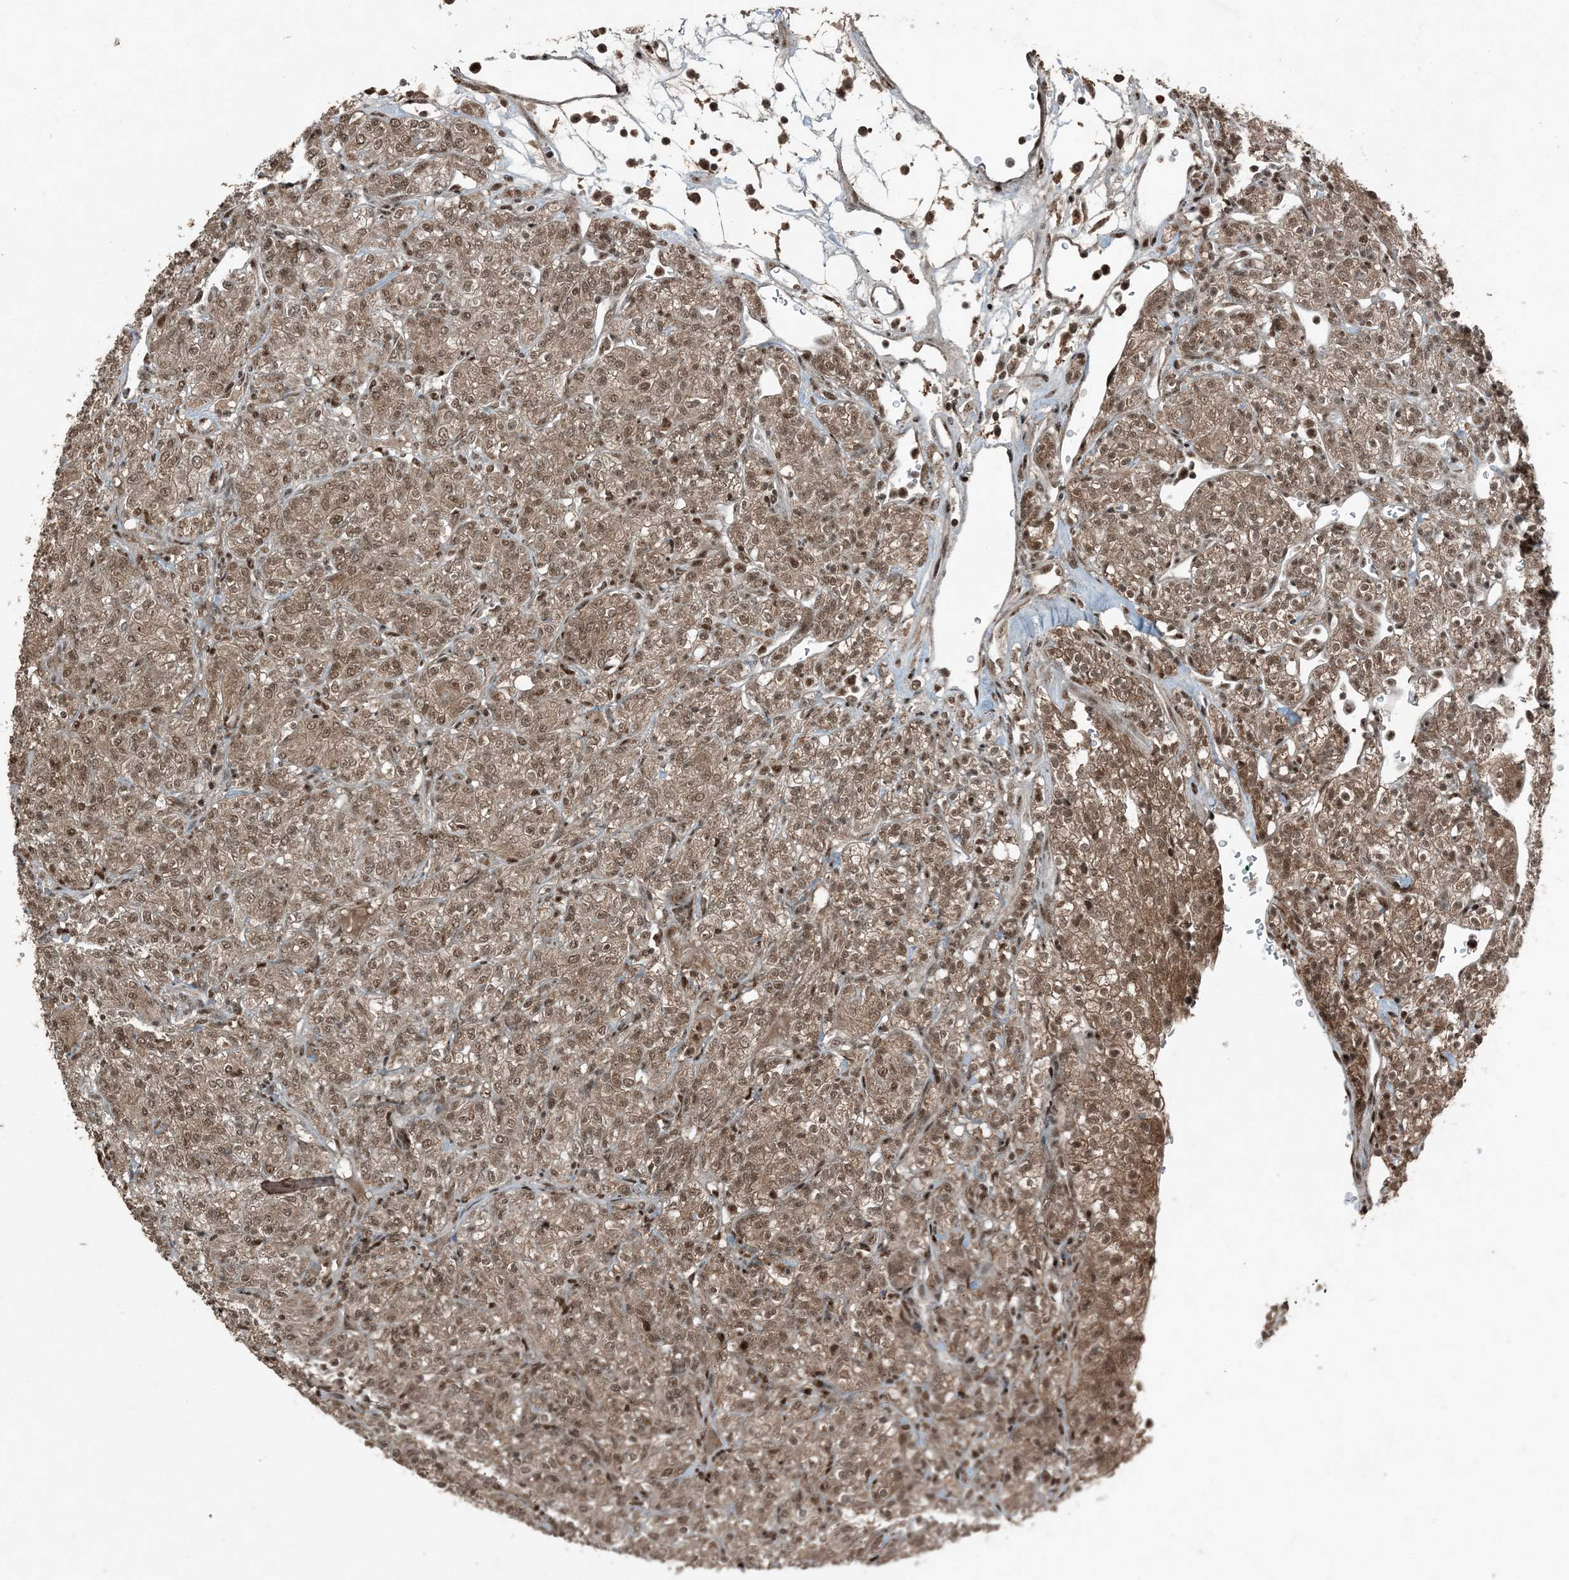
{"staining": {"intensity": "moderate", "quantity": ">75%", "location": "cytoplasmic/membranous,nuclear"}, "tissue": "renal cancer", "cell_type": "Tumor cells", "image_type": "cancer", "snomed": [{"axis": "morphology", "description": "Adenocarcinoma, NOS"}, {"axis": "topography", "description": "Kidney"}], "caption": "Renal cancer (adenocarcinoma) was stained to show a protein in brown. There is medium levels of moderate cytoplasmic/membranous and nuclear staining in approximately >75% of tumor cells.", "gene": "TADA2B", "patient": {"sex": "male", "age": 77}}